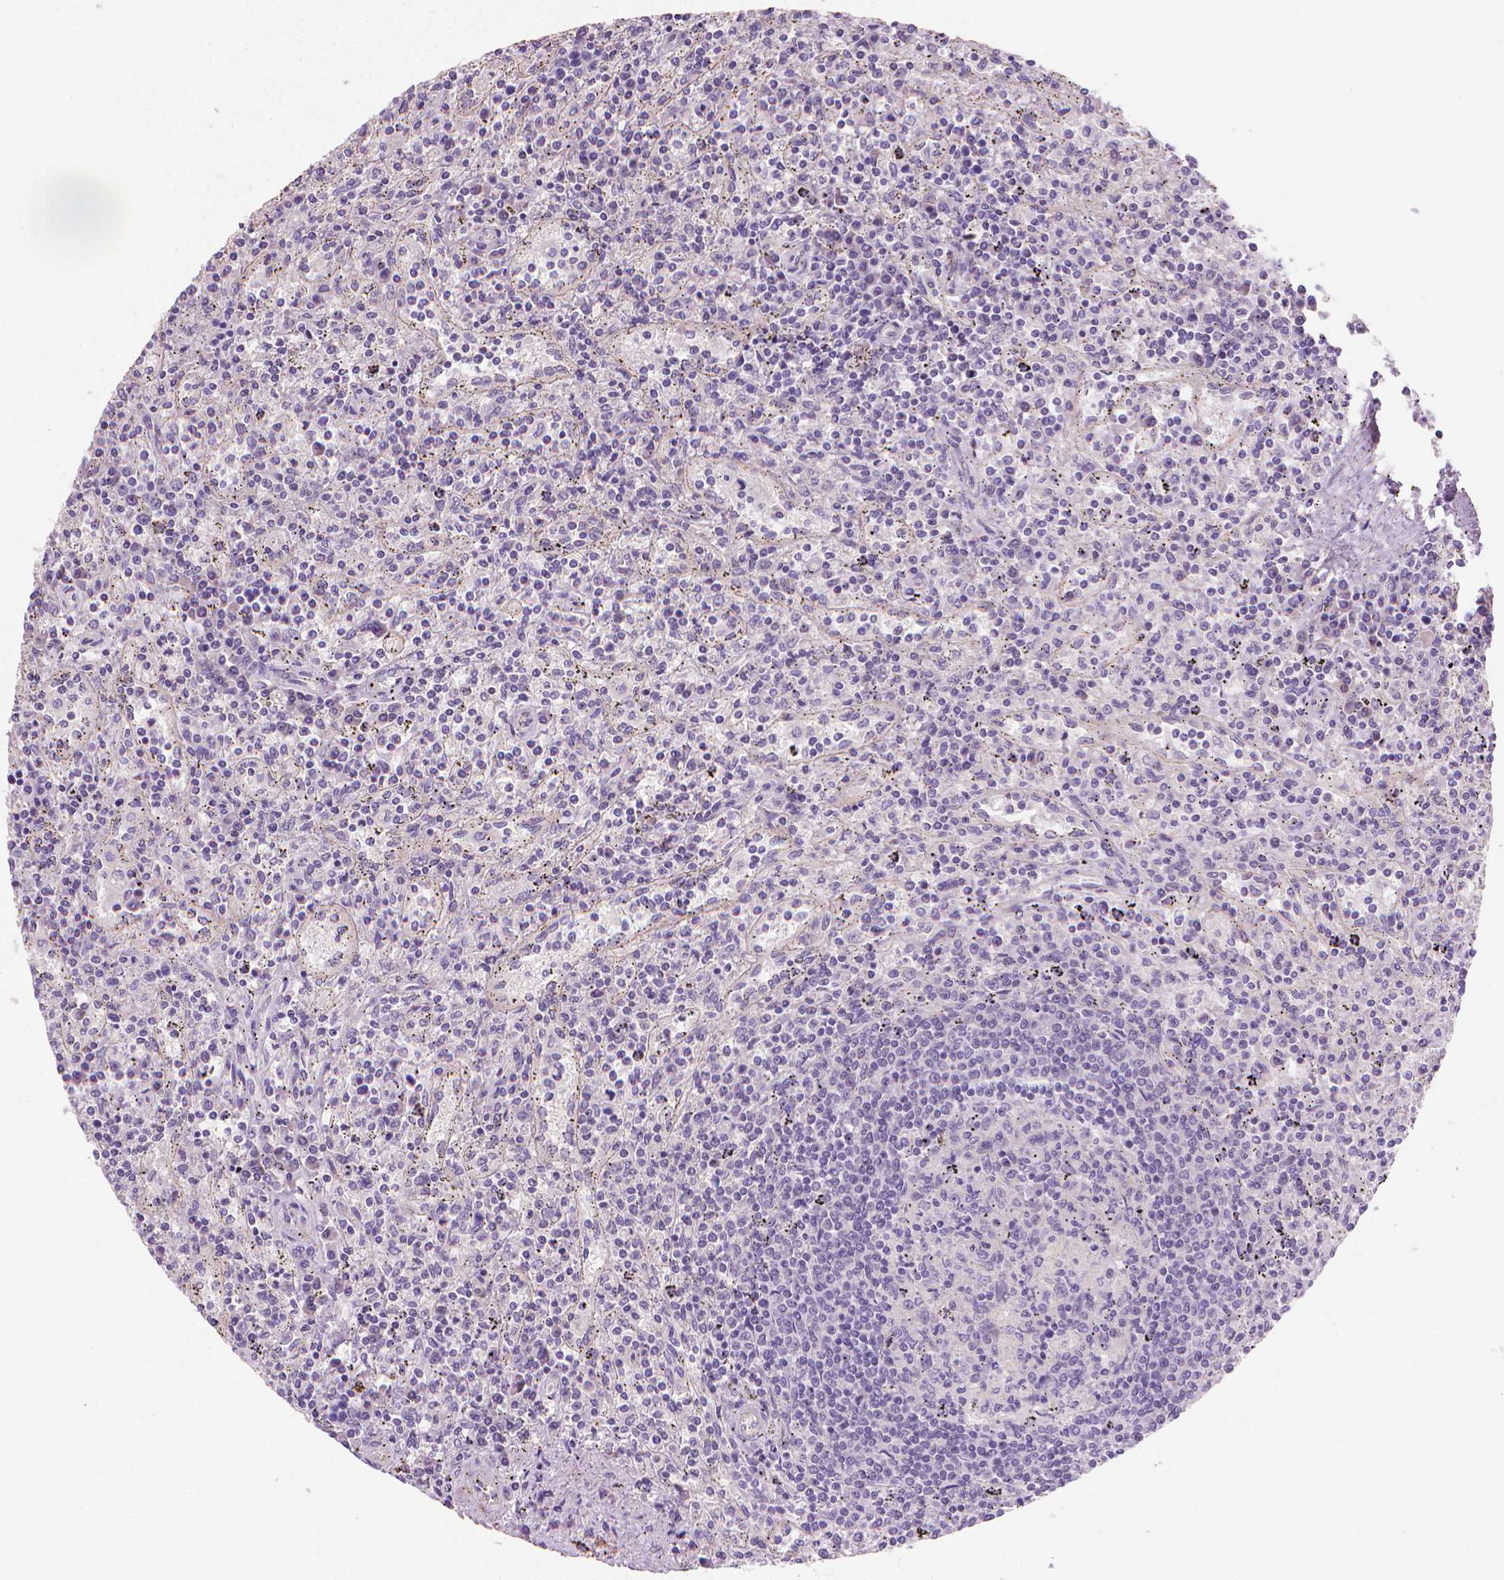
{"staining": {"intensity": "negative", "quantity": "none", "location": "none"}, "tissue": "lymphoma", "cell_type": "Tumor cells", "image_type": "cancer", "snomed": [{"axis": "morphology", "description": "Malignant lymphoma, non-Hodgkin's type, Low grade"}, {"axis": "topography", "description": "Spleen"}], "caption": "Low-grade malignant lymphoma, non-Hodgkin's type stained for a protein using IHC reveals no staining tumor cells.", "gene": "CLXN", "patient": {"sex": "male", "age": 62}}